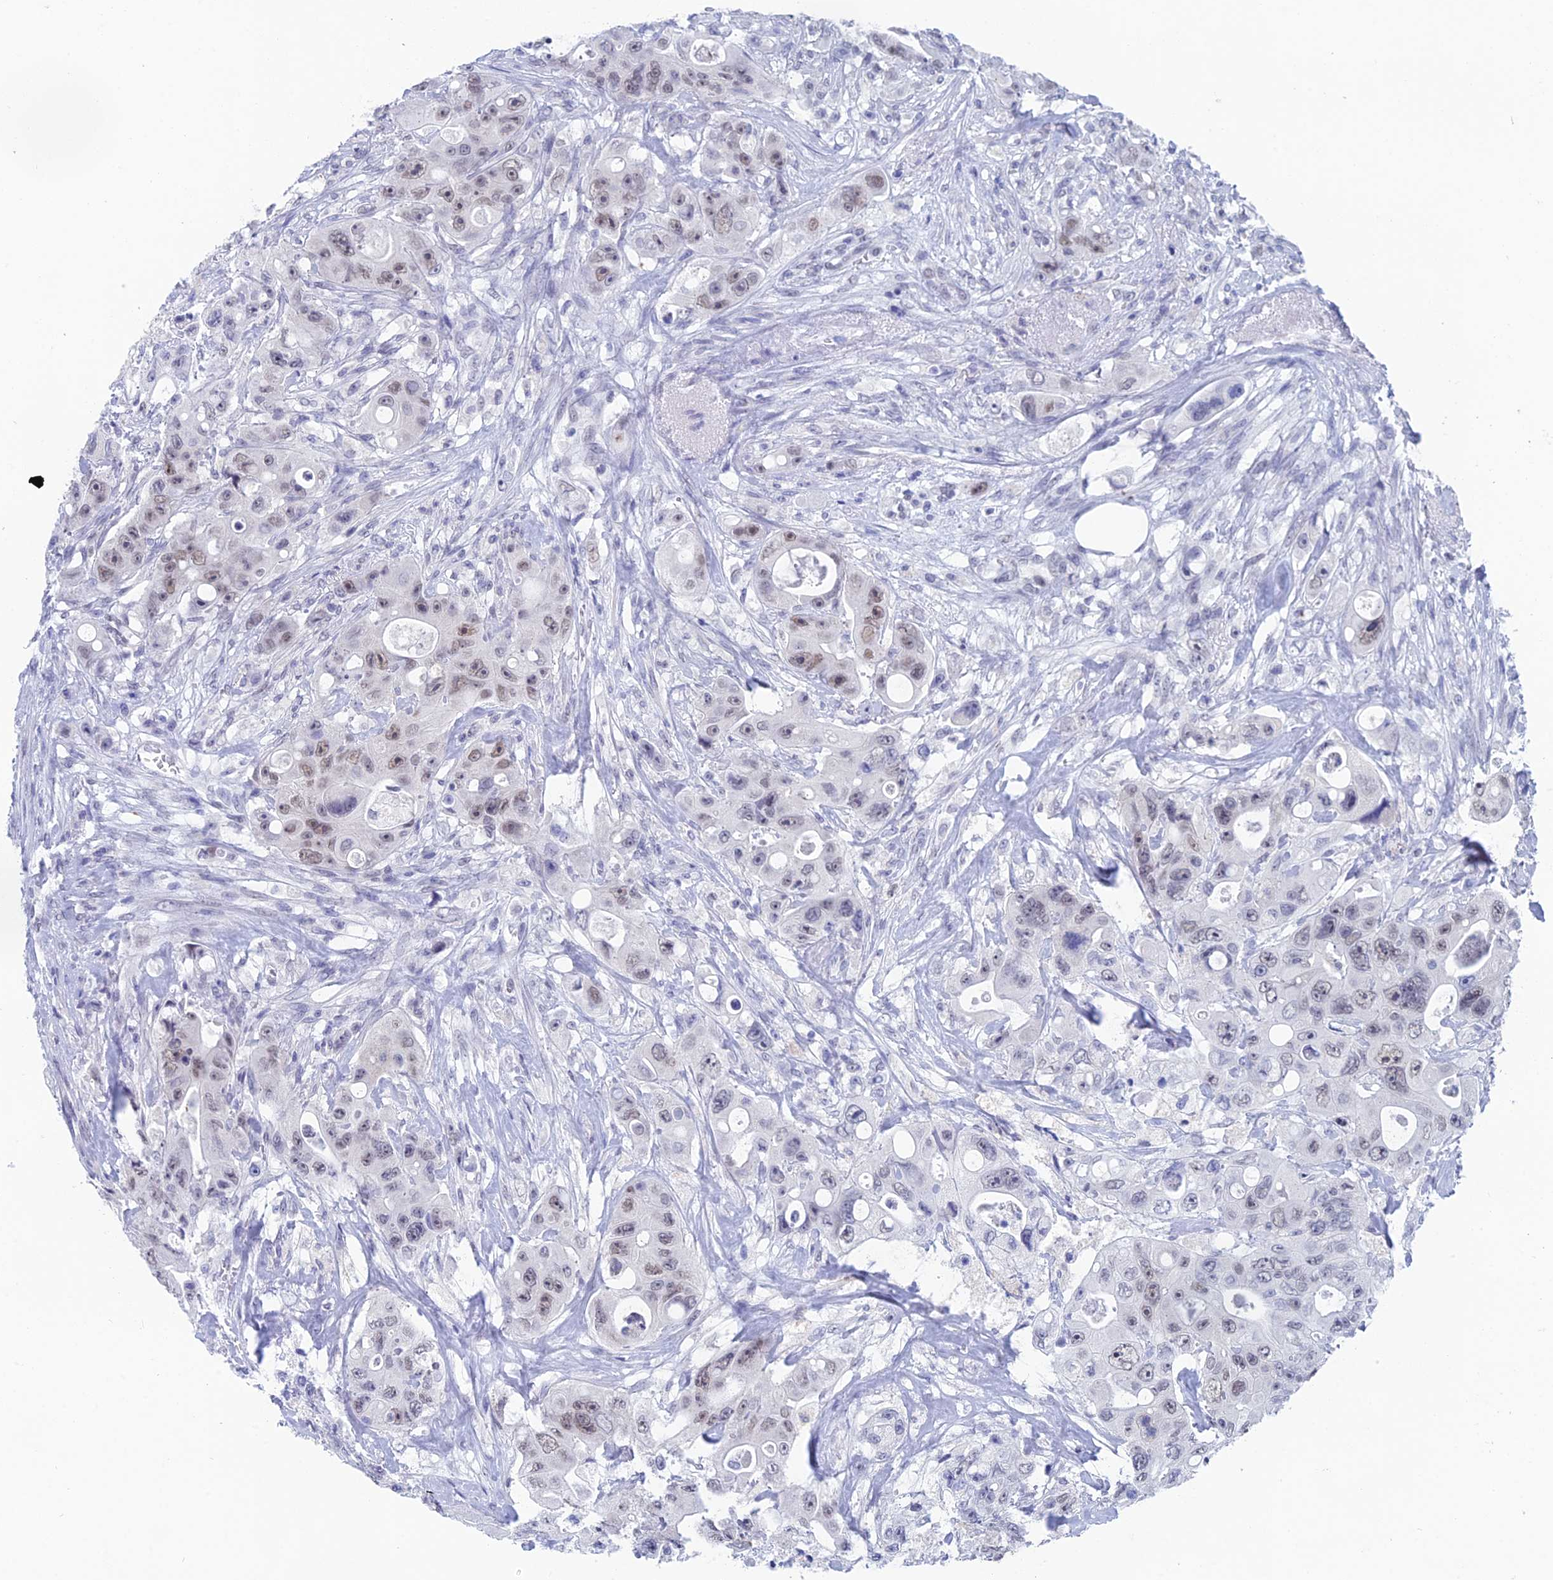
{"staining": {"intensity": "weak", "quantity": "25%-75%", "location": "nuclear"}, "tissue": "colorectal cancer", "cell_type": "Tumor cells", "image_type": "cancer", "snomed": [{"axis": "morphology", "description": "Adenocarcinoma, NOS"}, {"axis": "topography", "description": "Colon"}], "caption": "IHC micrograph of colorectal cancer stained for a protein (brown), which demonstrates low levels of weak nuclear positivity in approximately 25%-75% of tumor cells.", "gene": "NABP2", "patient": {"sex": "female", "age": 46}}